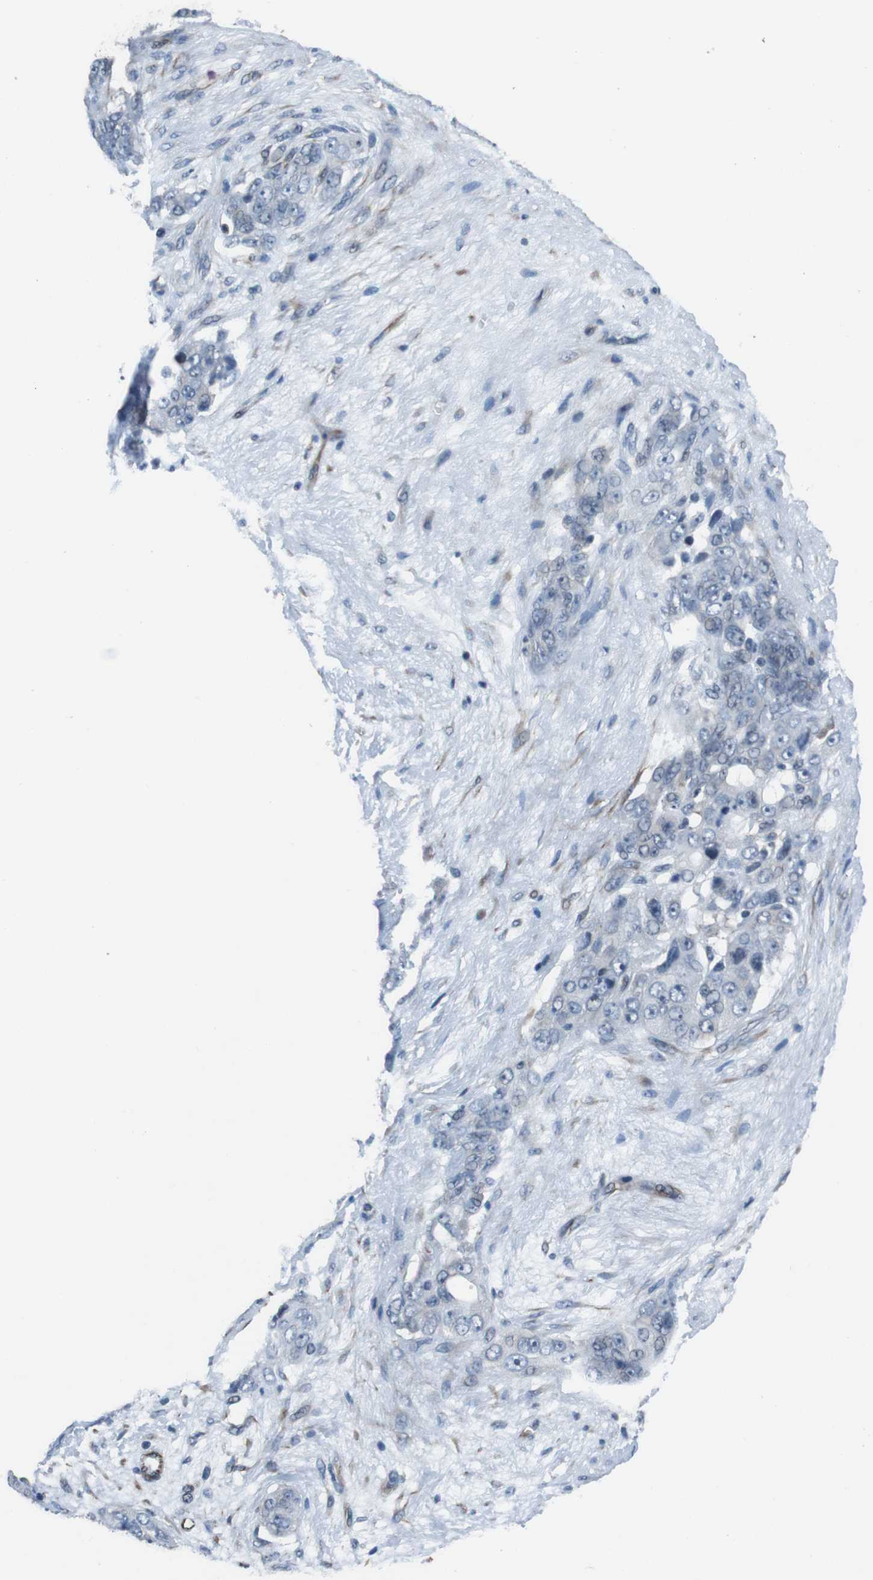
{"staining": {"intensity": "negative", "quantity": "none", "location": "none"}, "tissue": "ovarian cancer", "cell_type": "Tumor cells", "image_type": "cancer", "snomed": [{"axis": "morphology", "description": "Carcinoma, endometroid"}, {"axis": "topography", "description": "Ovary"}], "caption": "A photomicrograph of human ovarian cancer (endometroid carcinoma) is negative for staining in tumor cells.", "gene": "LRRC49", "patient": {"sex": "female", "age": 51}}